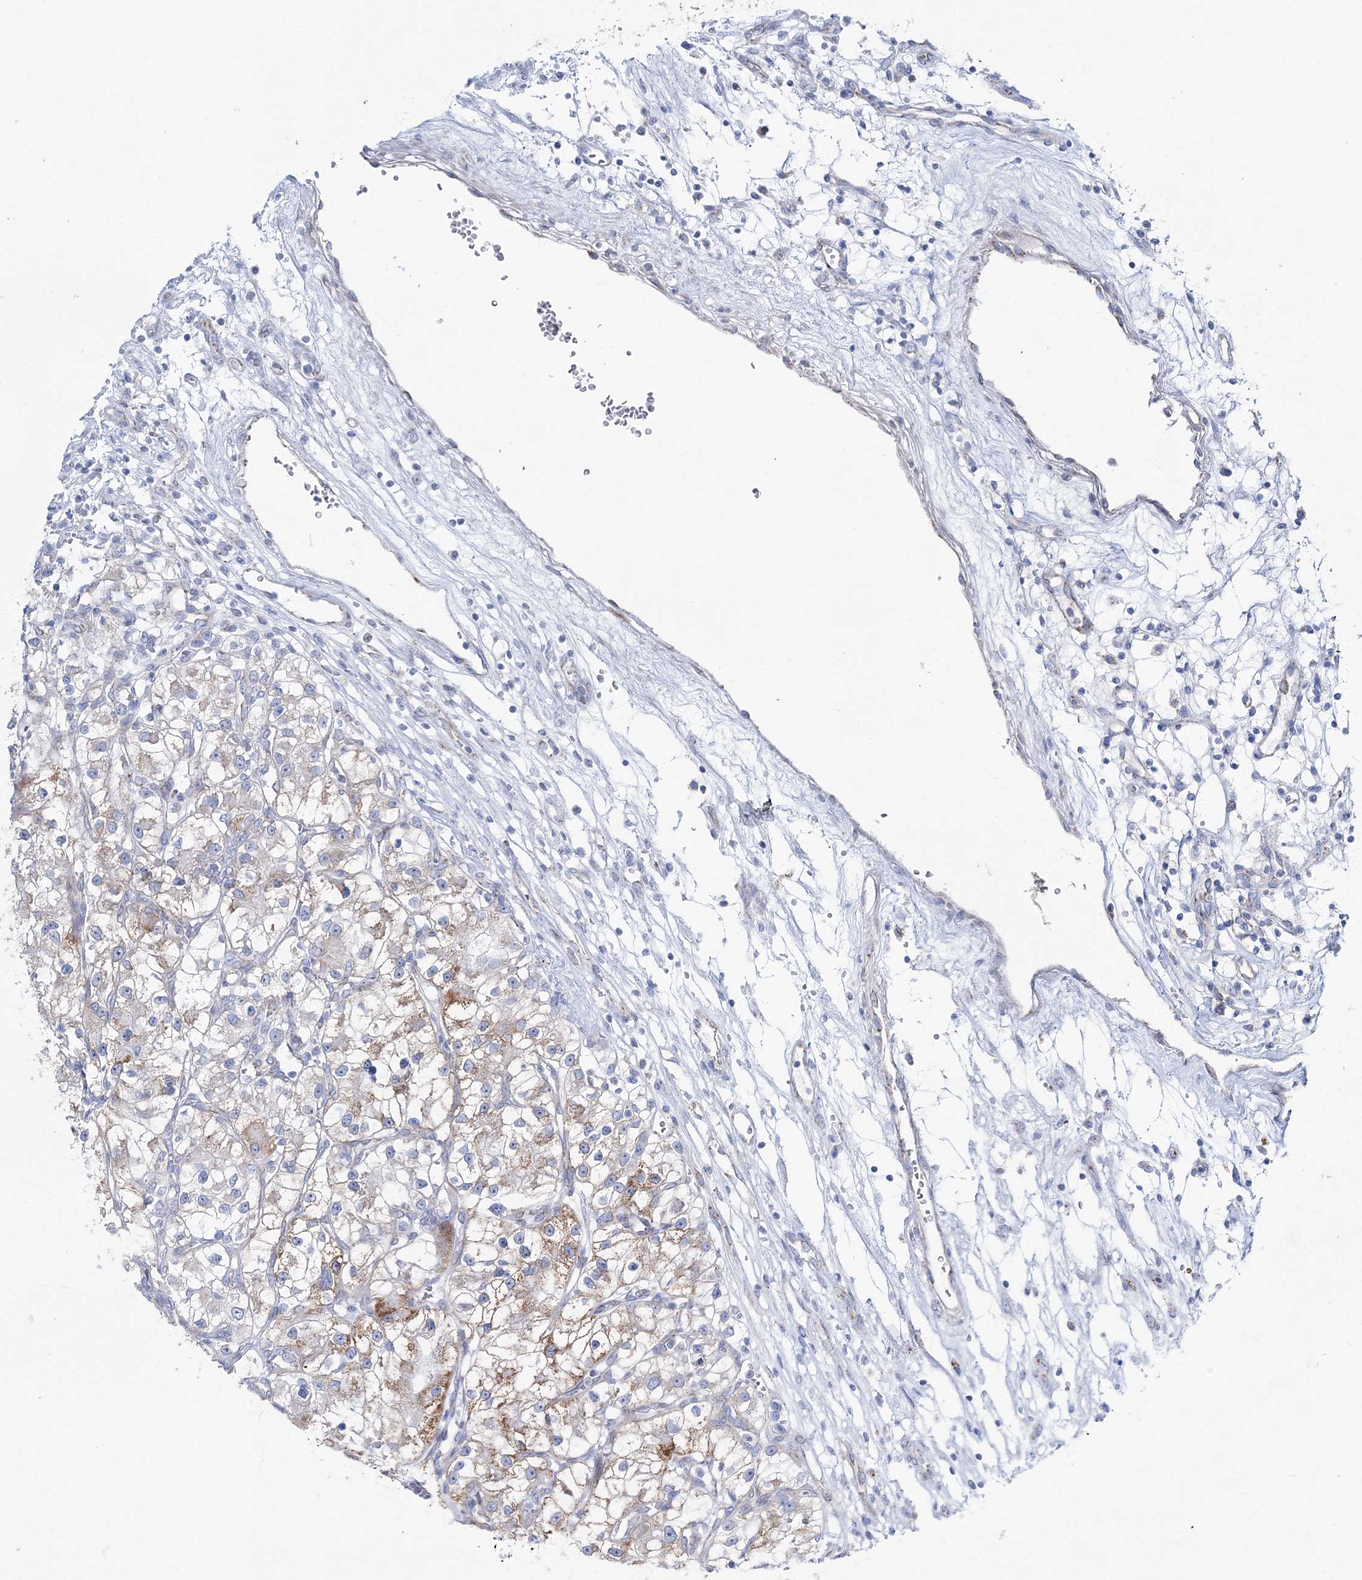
{"staining": {"intensity": "moderate", "quantity": "<25%", "location": "cytoplasmic/membranous"}, "tissue": "renal cancer", "cell_type": "Tumor cells", "image_type": "cancer", "snomed": [{"axis": "morphology", "description": "Adenocarcinoma, NOS"}, {"axis": "topography", "description": "Kidney"}], "caption": "Immunohistochemical staining of human renal cancer (adenocarcinoma) reveals low levels of moderate cytoplasmic/membranous protein expression in about <25% of tumor cells.", "gene": "HIBCH", "patient": {"sex": "female", "age": 57}}